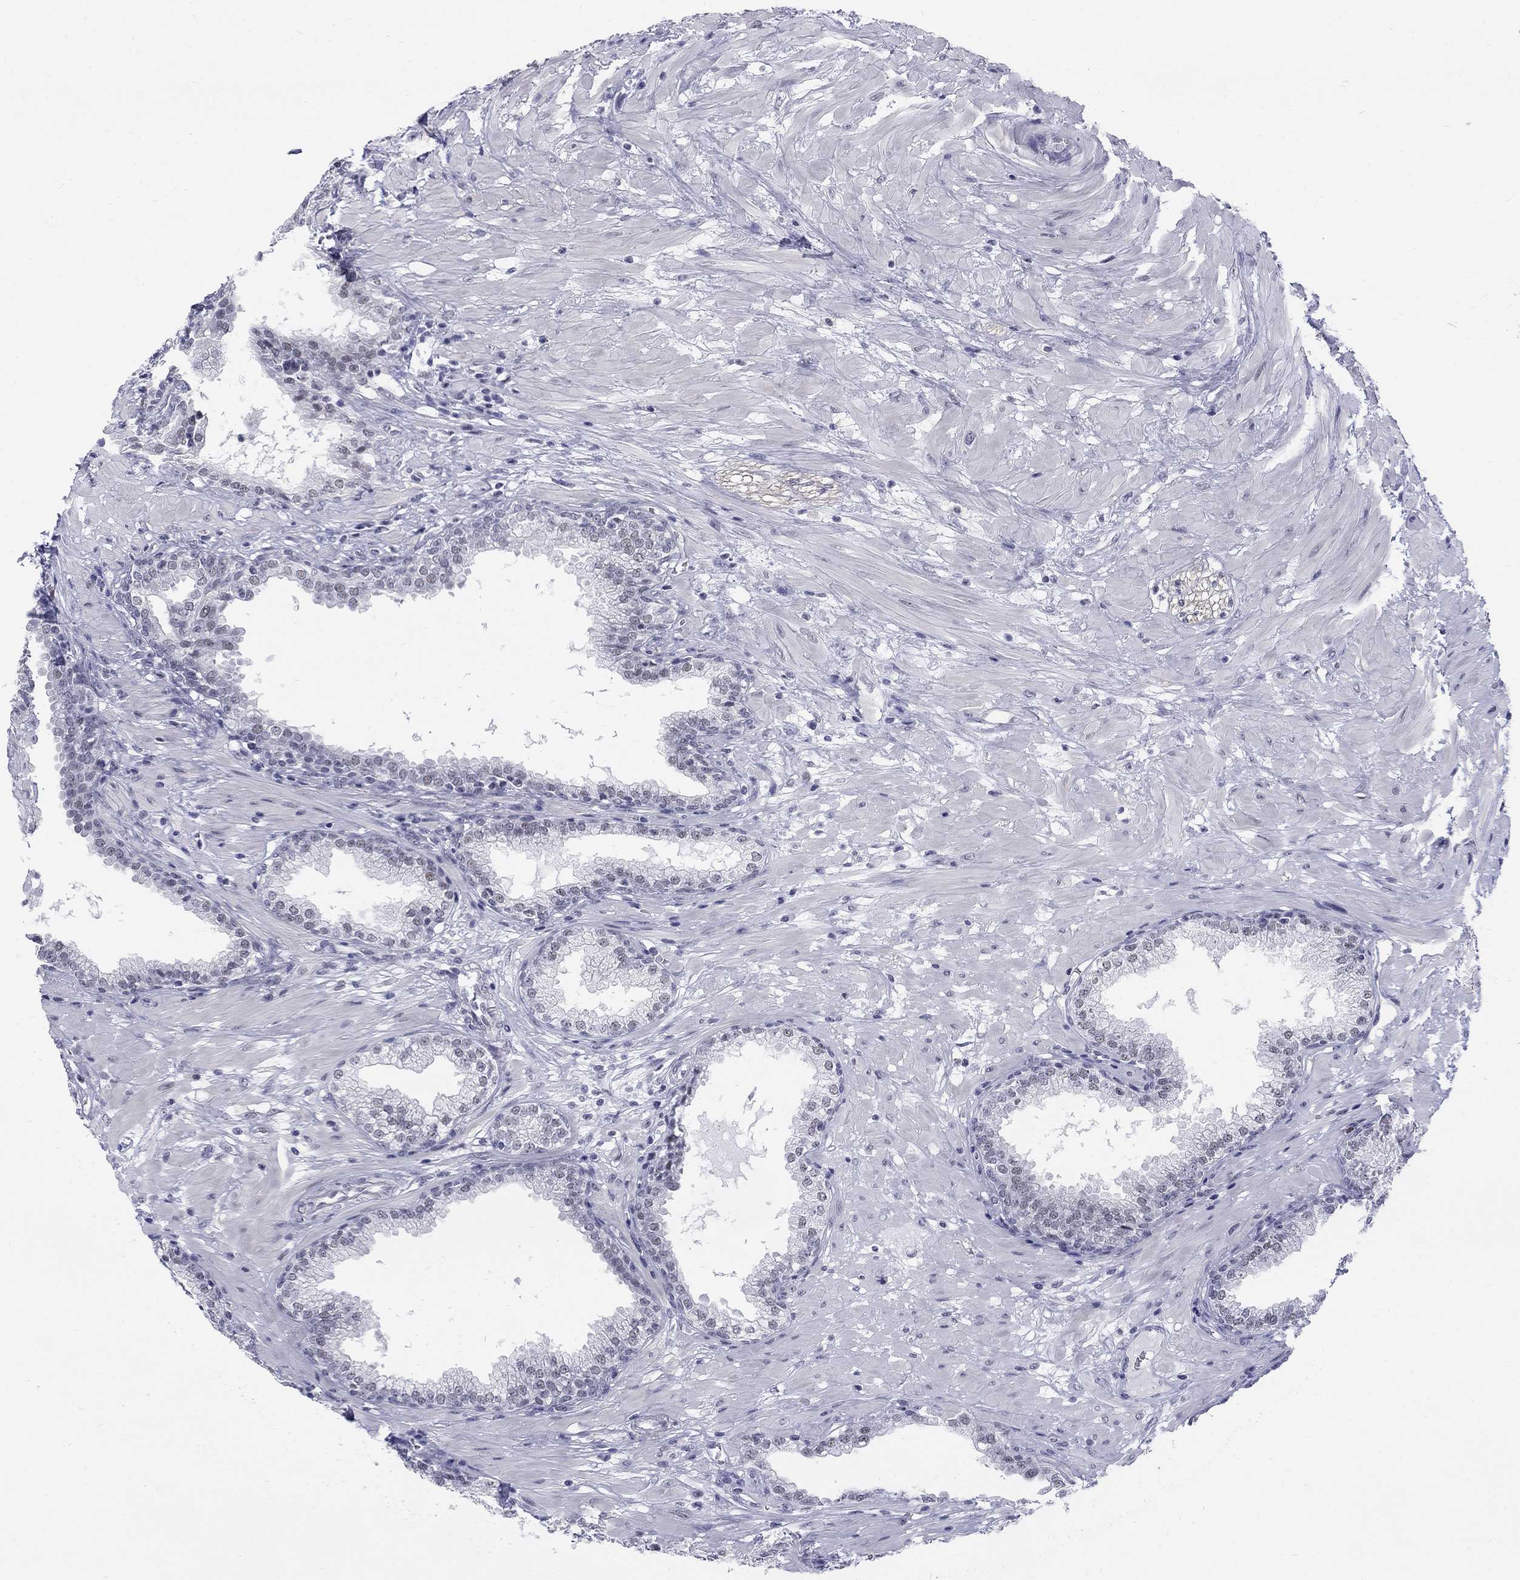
{"staining": {"intensity": "negative", "quantity": "none", "location": "none"}, "tissue": "prostate", "cell_type": "Glandular cells", "image_type": "normal", "snomed": [{"axis": "morphology", "description": "Normal tissue, NOS"}, {"axis": "topography", "description": "Prostate"}], "caption": "High magnification brightfield microscopy of normal prostate stained with DAB (3,3'-diaminobenzidine) (brown) and counterstained with hematoxylin (blue): glandular cells show no significant positivity. (Stains: DAB immunohistochemistry with hematoxylin counter stain, Microscopy: brightfield microscopy at high magnification).", "gene": "DMTN", "patient": {"sex": "male", "age": 64}}